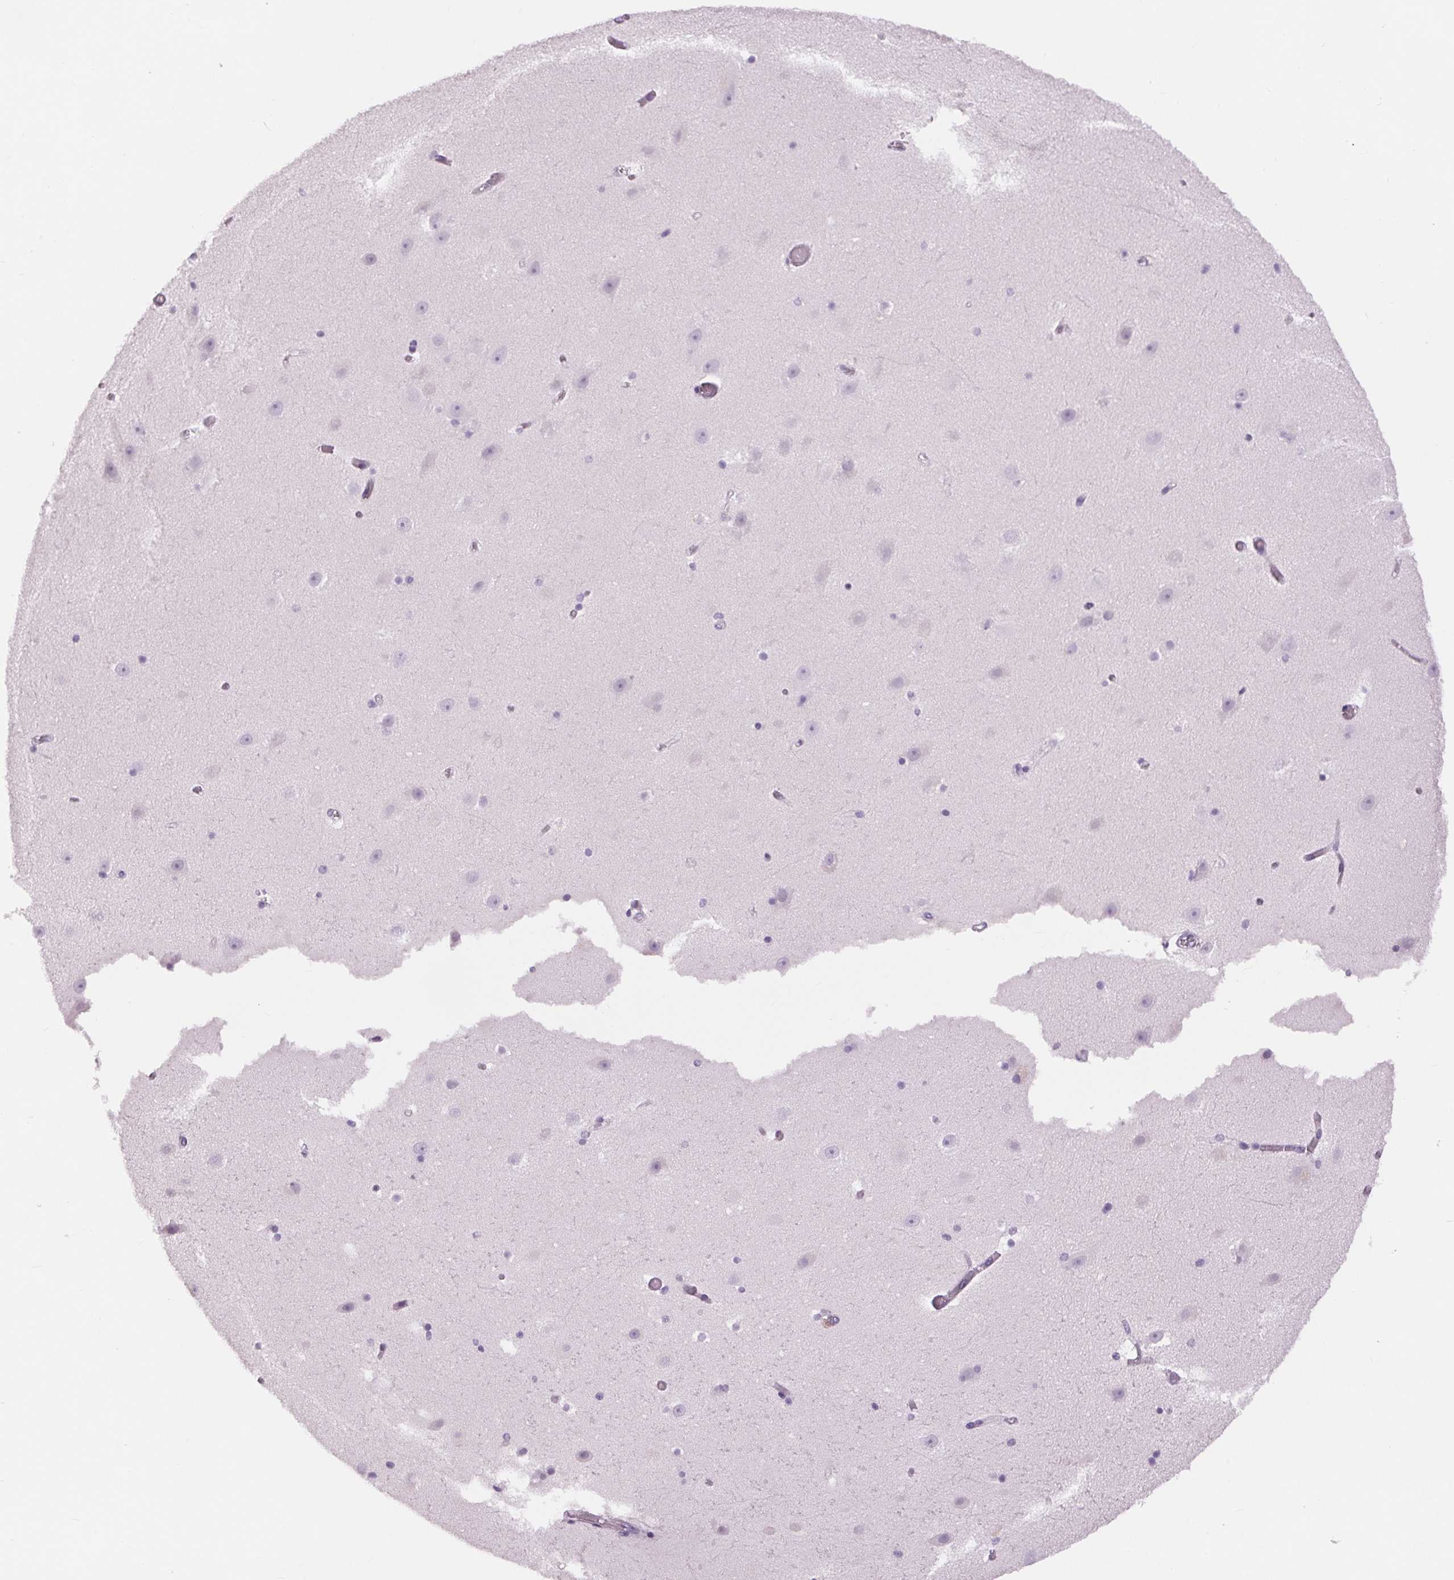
{"staining": {"intensity": "negative", "quantity": "none", "location": "none"}, "tissue": "hippocampus", "cell_type": "Glial cells", "image_type": "normal", "snomed": [{"axis": "morphology", "description": "Normal tissue, NOS"}, {"axis": "topography", "description": "Hippocampus"}], "caption": "This is an immunohistochemistry (IHC) photomicrograph of unremarkable hippocampus. There is no expression in glial cells.", "gene": "MISP", "patient": {"sex": "male", "age": 26}}